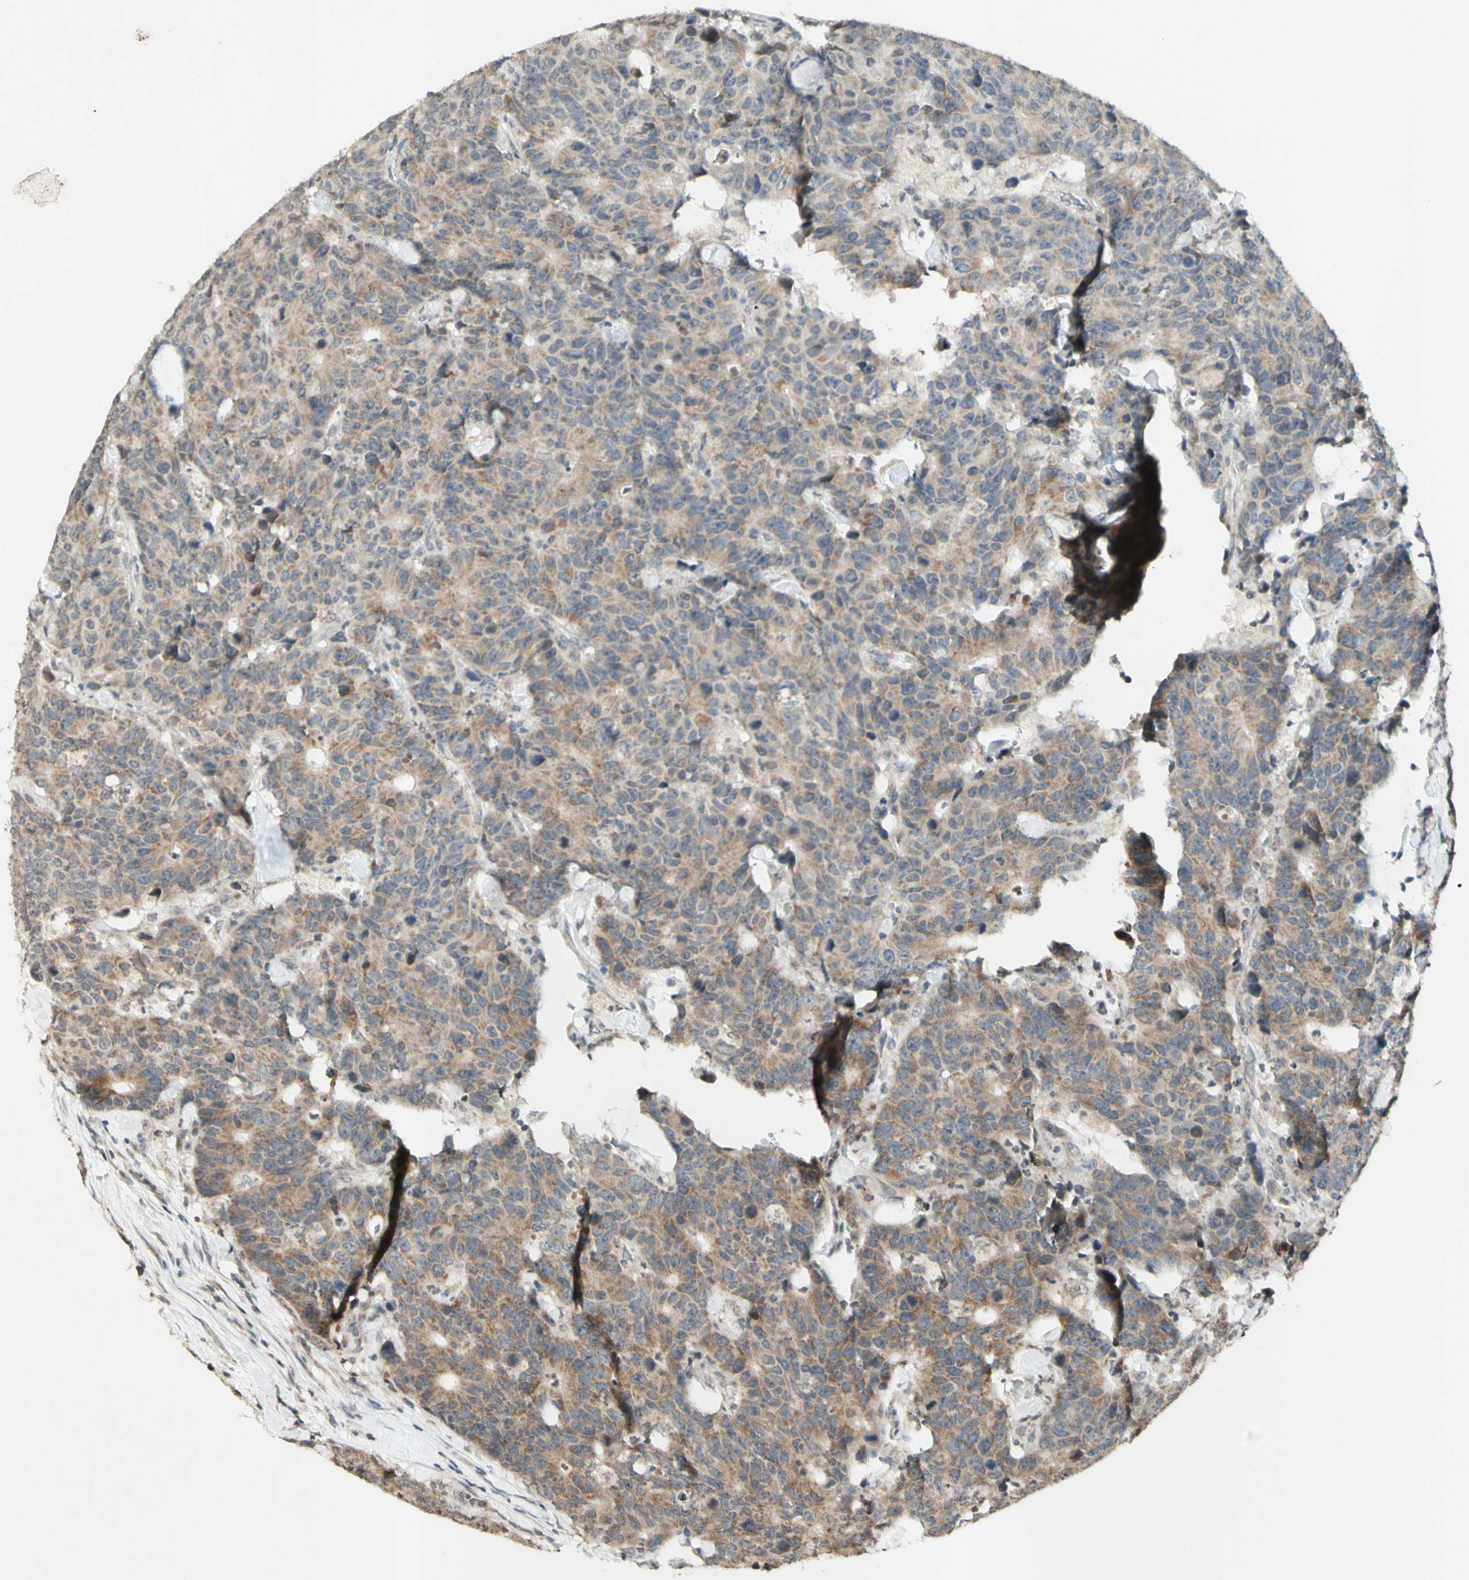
{"staining": {"intensity": "moderate", "quantity": "25%-75%", "location": "cytoplasmic/membranous"}, "tissue": "colorectal cancer", "cell_type": "Tumor cells", "image_type": "cancer", "snomed": [{"axis": "morphology", "description": "Adenocarcinoma, NOS"}, {"axis": "topography", "description": "Colon"}], "caption": "Adenocarcinoma (colorectal) stained for a protein demonstrates moderate cytoplasmic/membranous positivity in tumor cells. Using DAB (3,3'-diaminobenzidine) (brown) and hematoxylin (blue) stains, captured at high magnification using brightfield microscopy.", "gene": "CCNI", "patient": {"sex": "female", "age": 86}}